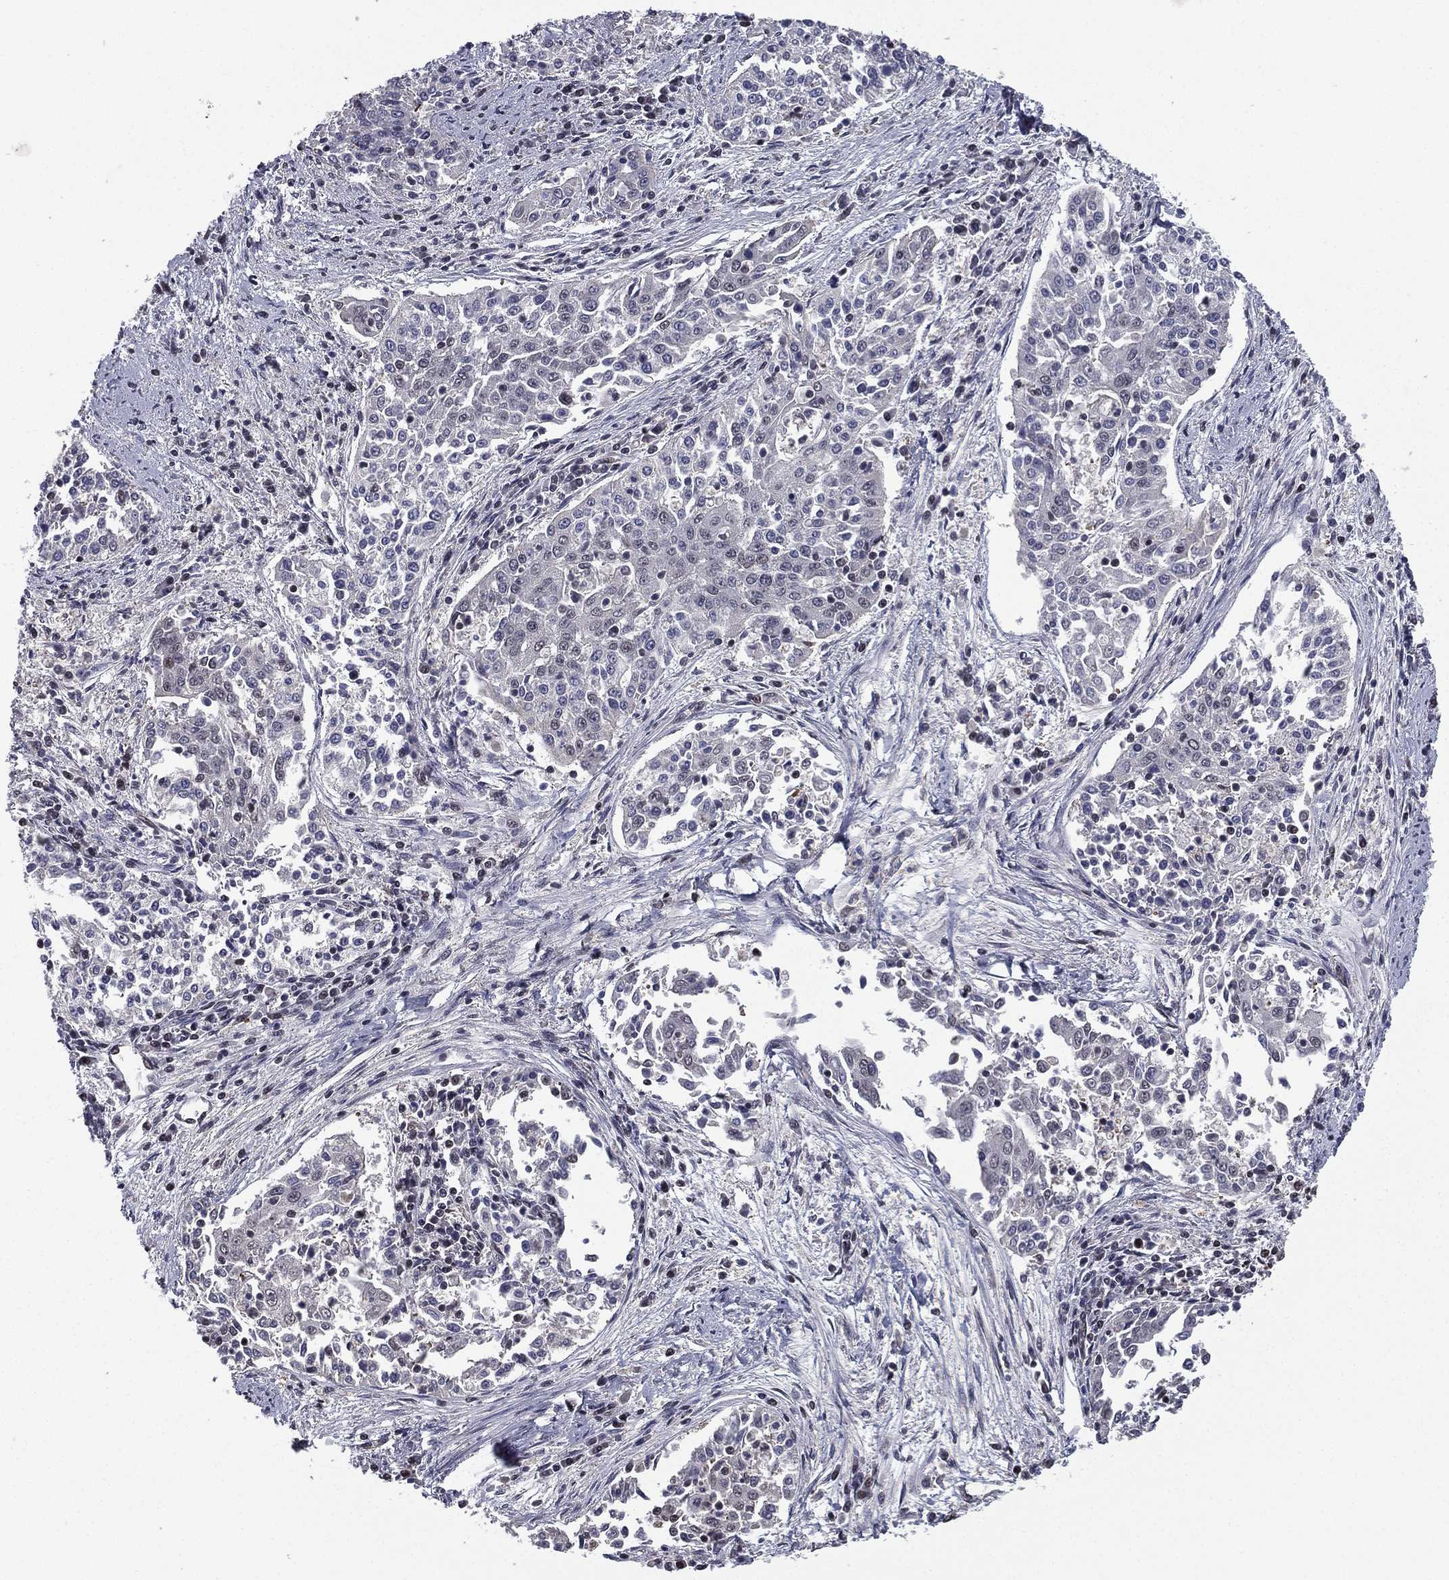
{"staining": {"intensity": "negative", "quantity": "none", "location": "none"}, "tissue": "cervical cancer", "cell_type": "Tumor cells", "image_type": "cancer", "snomed": [{"axis": "morphology", "description": "Squamous cell carcinoma, NOS"}, {"axis": "topography", "description": "Cervix"}], "caption": "This is an IHC histopathology image of human cervical squamous cell carcinoma. There is no positivity in tumor cells.", "gene": "RARB", "patient": {"sex": "female", "age": 41}}